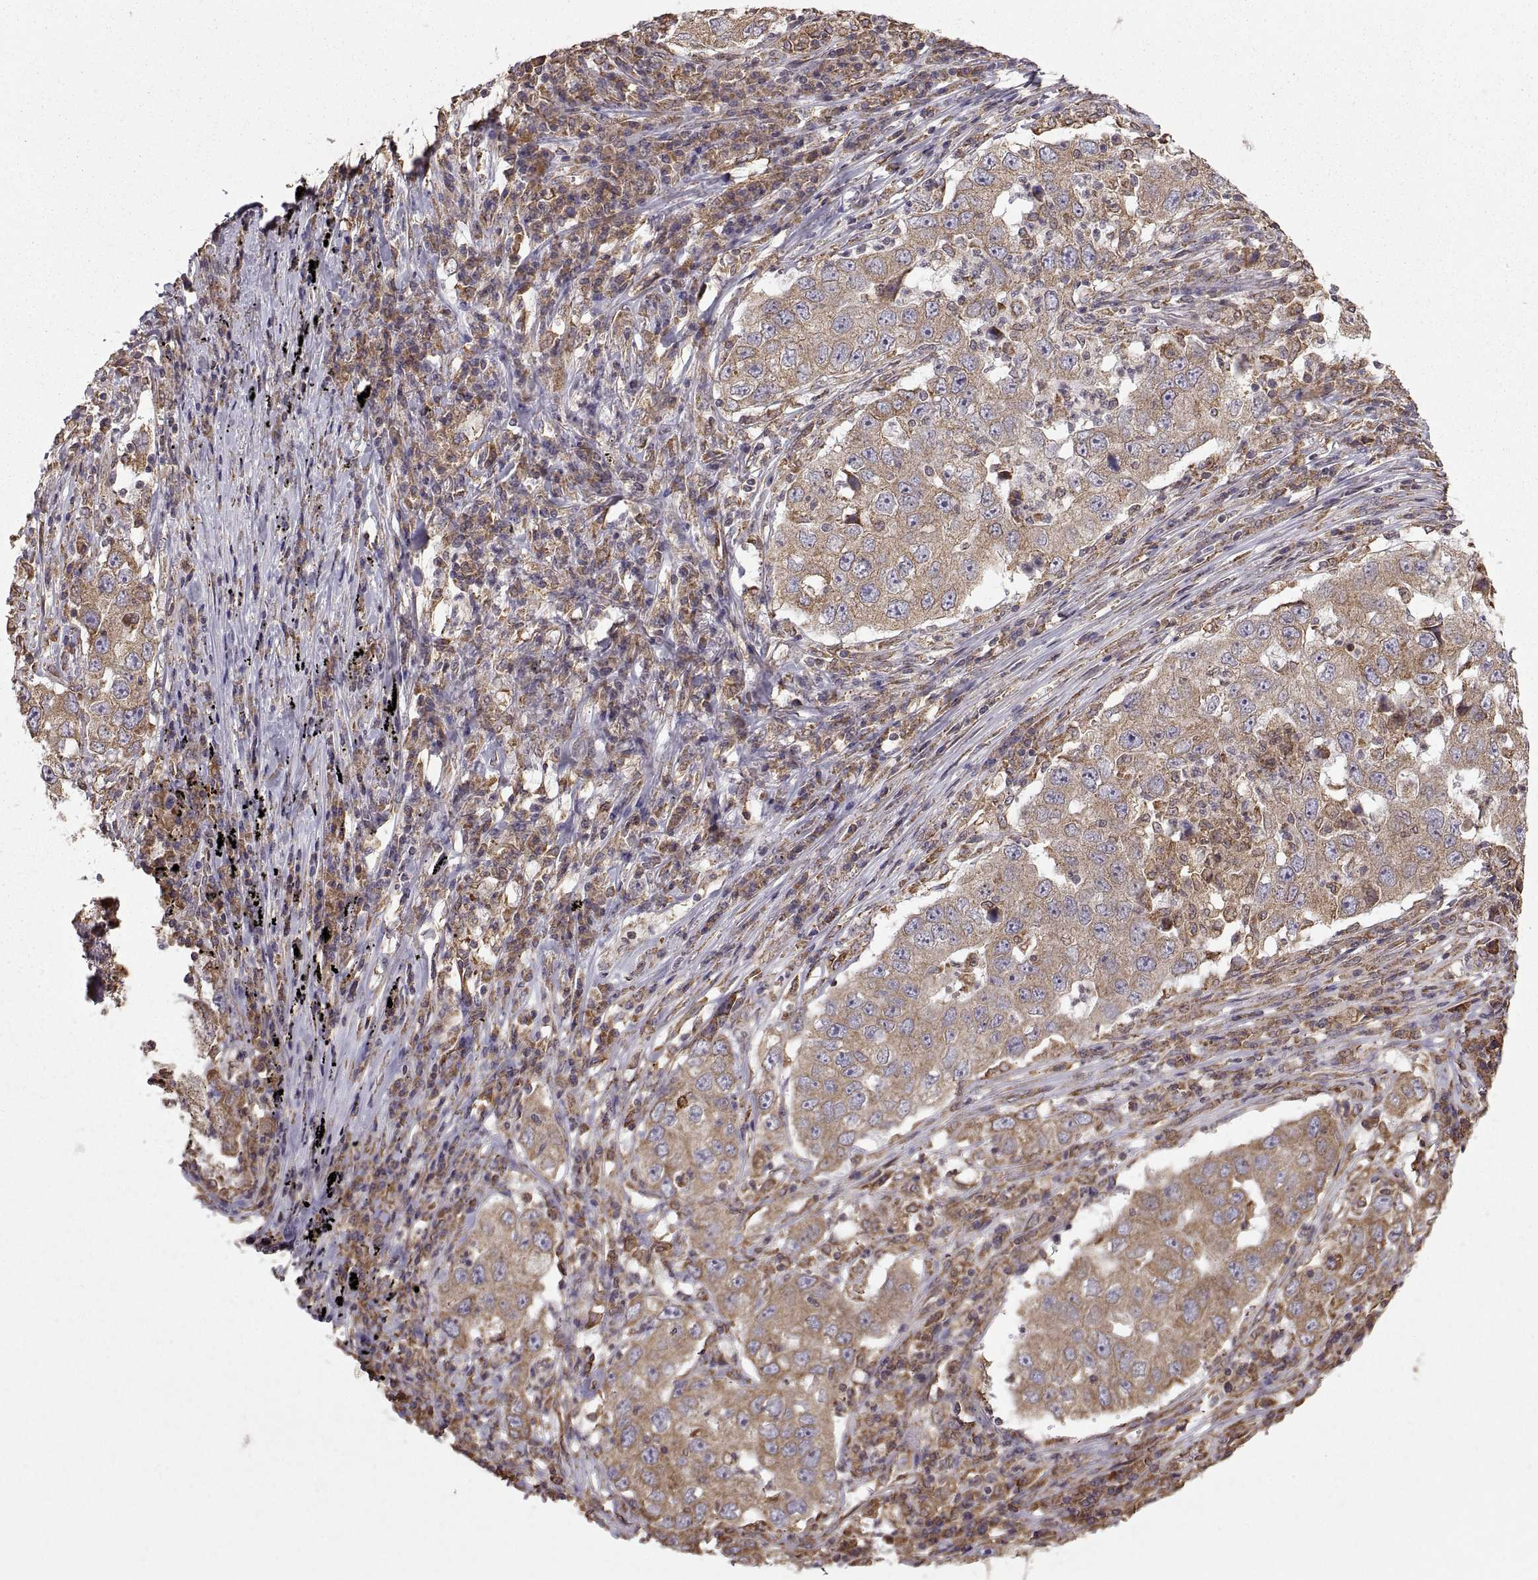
{"staining": {"intensity": "weak", "quantity": ">75%", "location": "cytoplasmic/membranous"}, "tissue": "lung cancer", "cell_type": "Tumor cells", "image_type": "cancer", "snomed": [{"axis": "morphology", "description": "Adenocarcinoma, NOS"}, {"axis": "topography", "description": "Lung"}], "caption": "Protein expression analysis of human lung cancer (adenocarcinoma) reveals weak cytoplasmic/membranous staining in approximately >75% of tumor cells.", "gene": "PDIA3", "patient": {"sex": "male", "age": 73}}